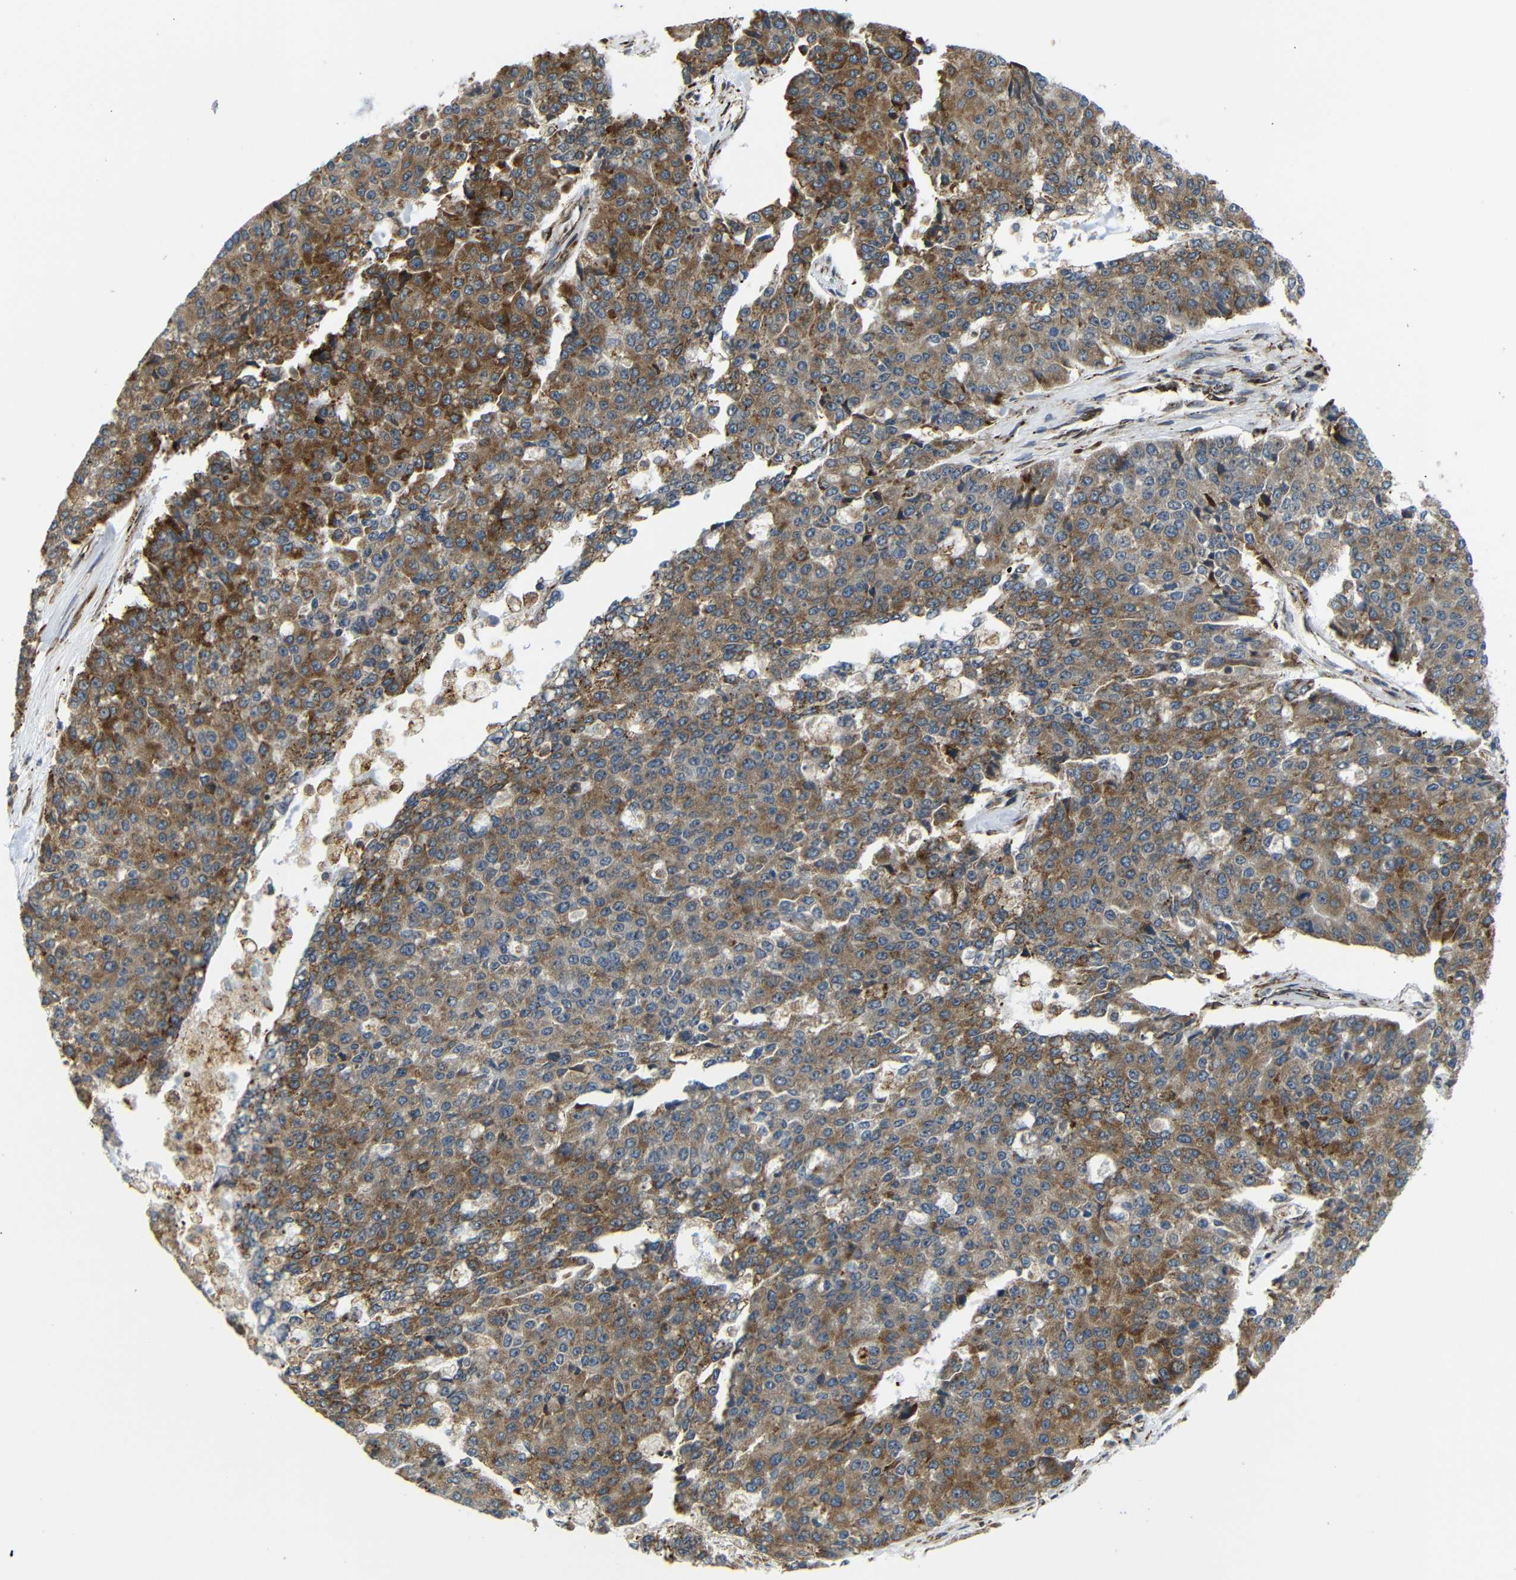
{"staining": {"intensity": "moderate", "quantity": ">75%", "location": "cytoplasmic/membranous"}, "tissue": "pancreatic cancer", "cell_type": "Tumor cells", "image_type": "cancer", "snomed": [{"axis": "morphology", "description": "Adenocarcinoma, NOS"}, {"axis": "topography", "description": "Pancreas"}], "caption": "Adenocarcinoma (pancreatic) tissue displays moderate cytoplasmic/membranous positivity in approximately >75% of tumor cells", "gene": "SPCS2", "patient": {"sex": "male", "age": 50}}